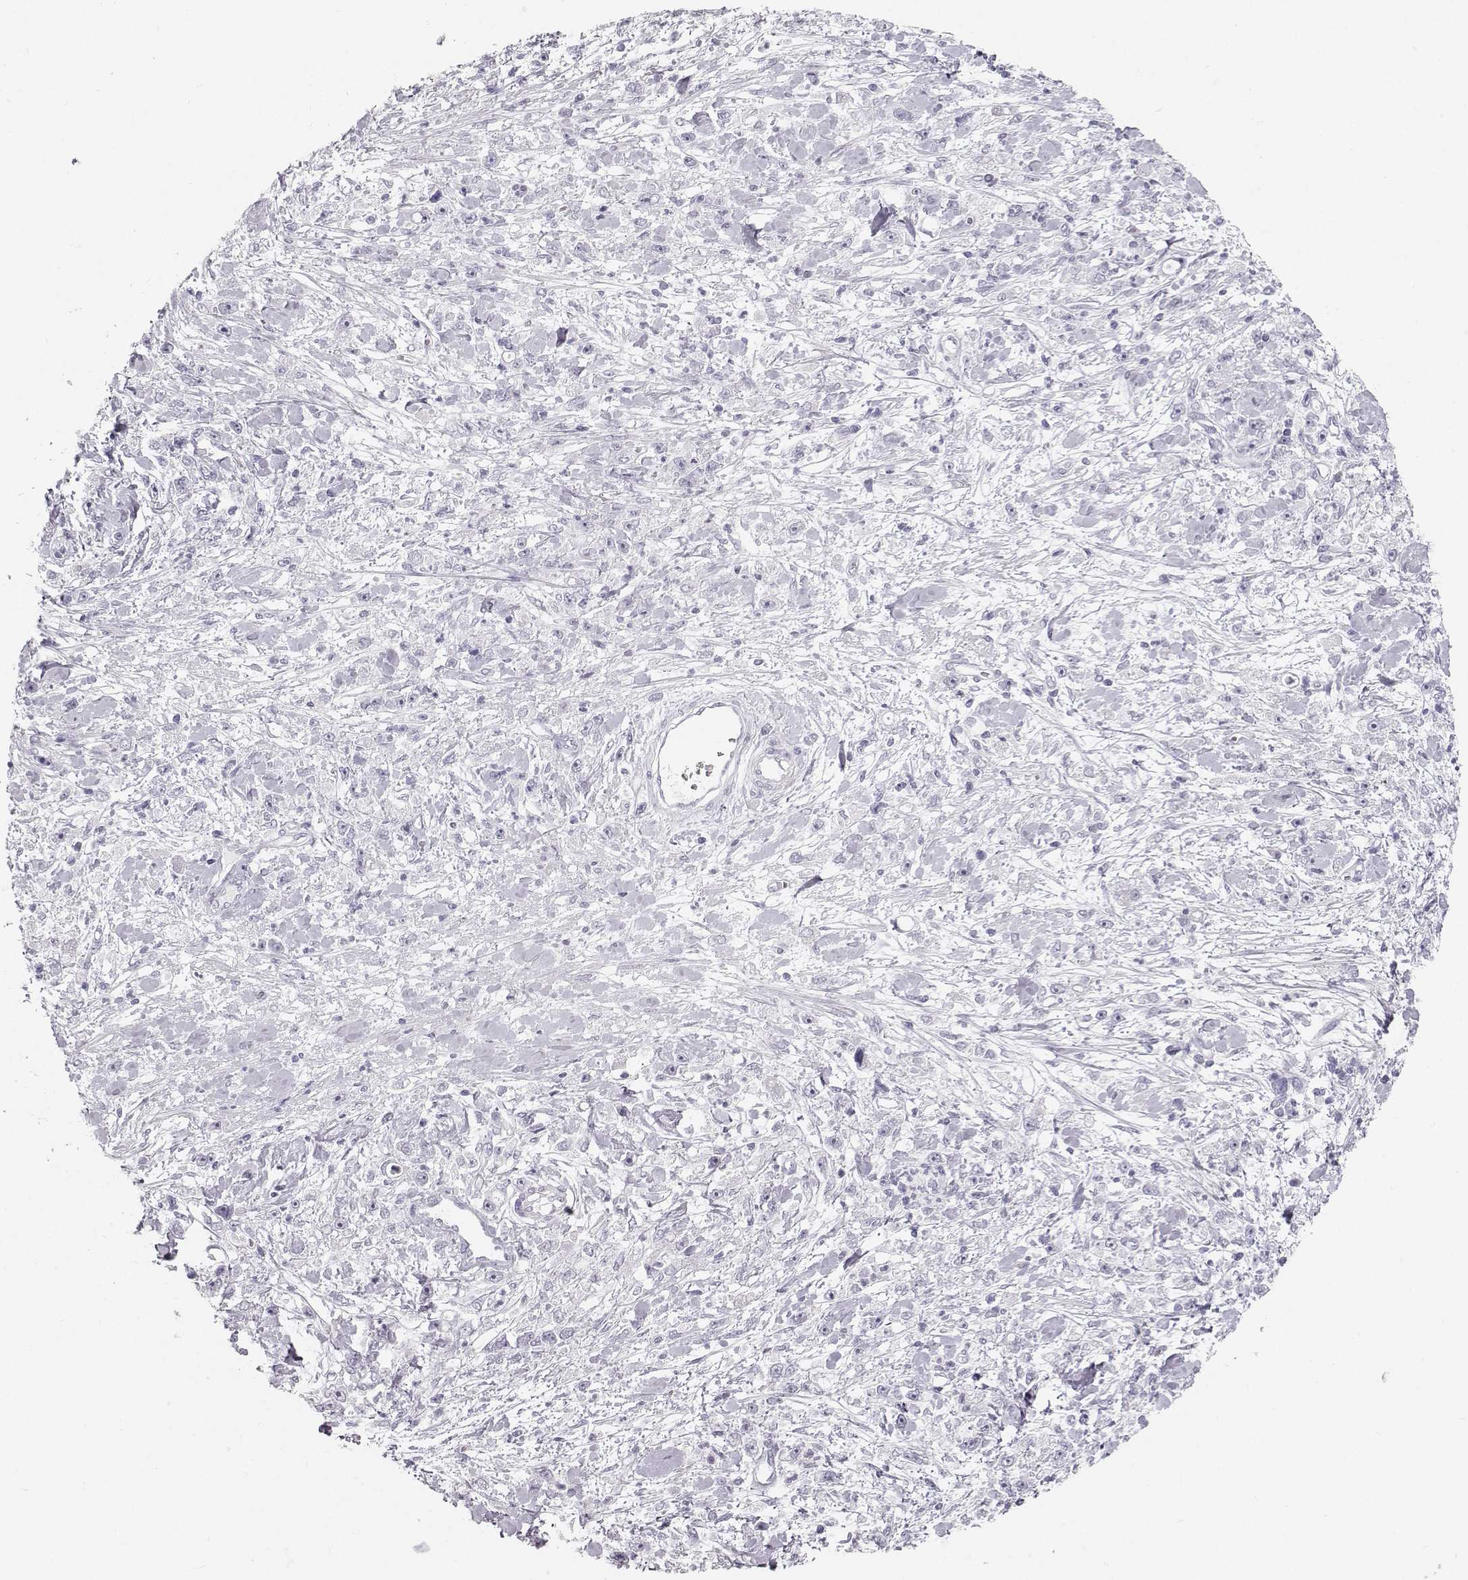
{"staining": {"intensity": "negative", "quantity": "none", "location": "none"}, "tissue": "stomach cancer", "cell_type": "Tumor cells", "image_type": "cancer", "snomed": [{"axis": "morphology", "description": "Adenocarcinoma, NOS"}, {"axis": "topography", "description": "Stomach"}], "caption": "Immunohistochemistry (IHC) of stomach cancer demonstrates no expression in tumor cells. (Stains: DAB IHC with hematoxylin counter stain, Microscopy: brightfield microscopy at high magnification).", "gene": "CASR", "patient": {"sex": "female", "age": 59}}